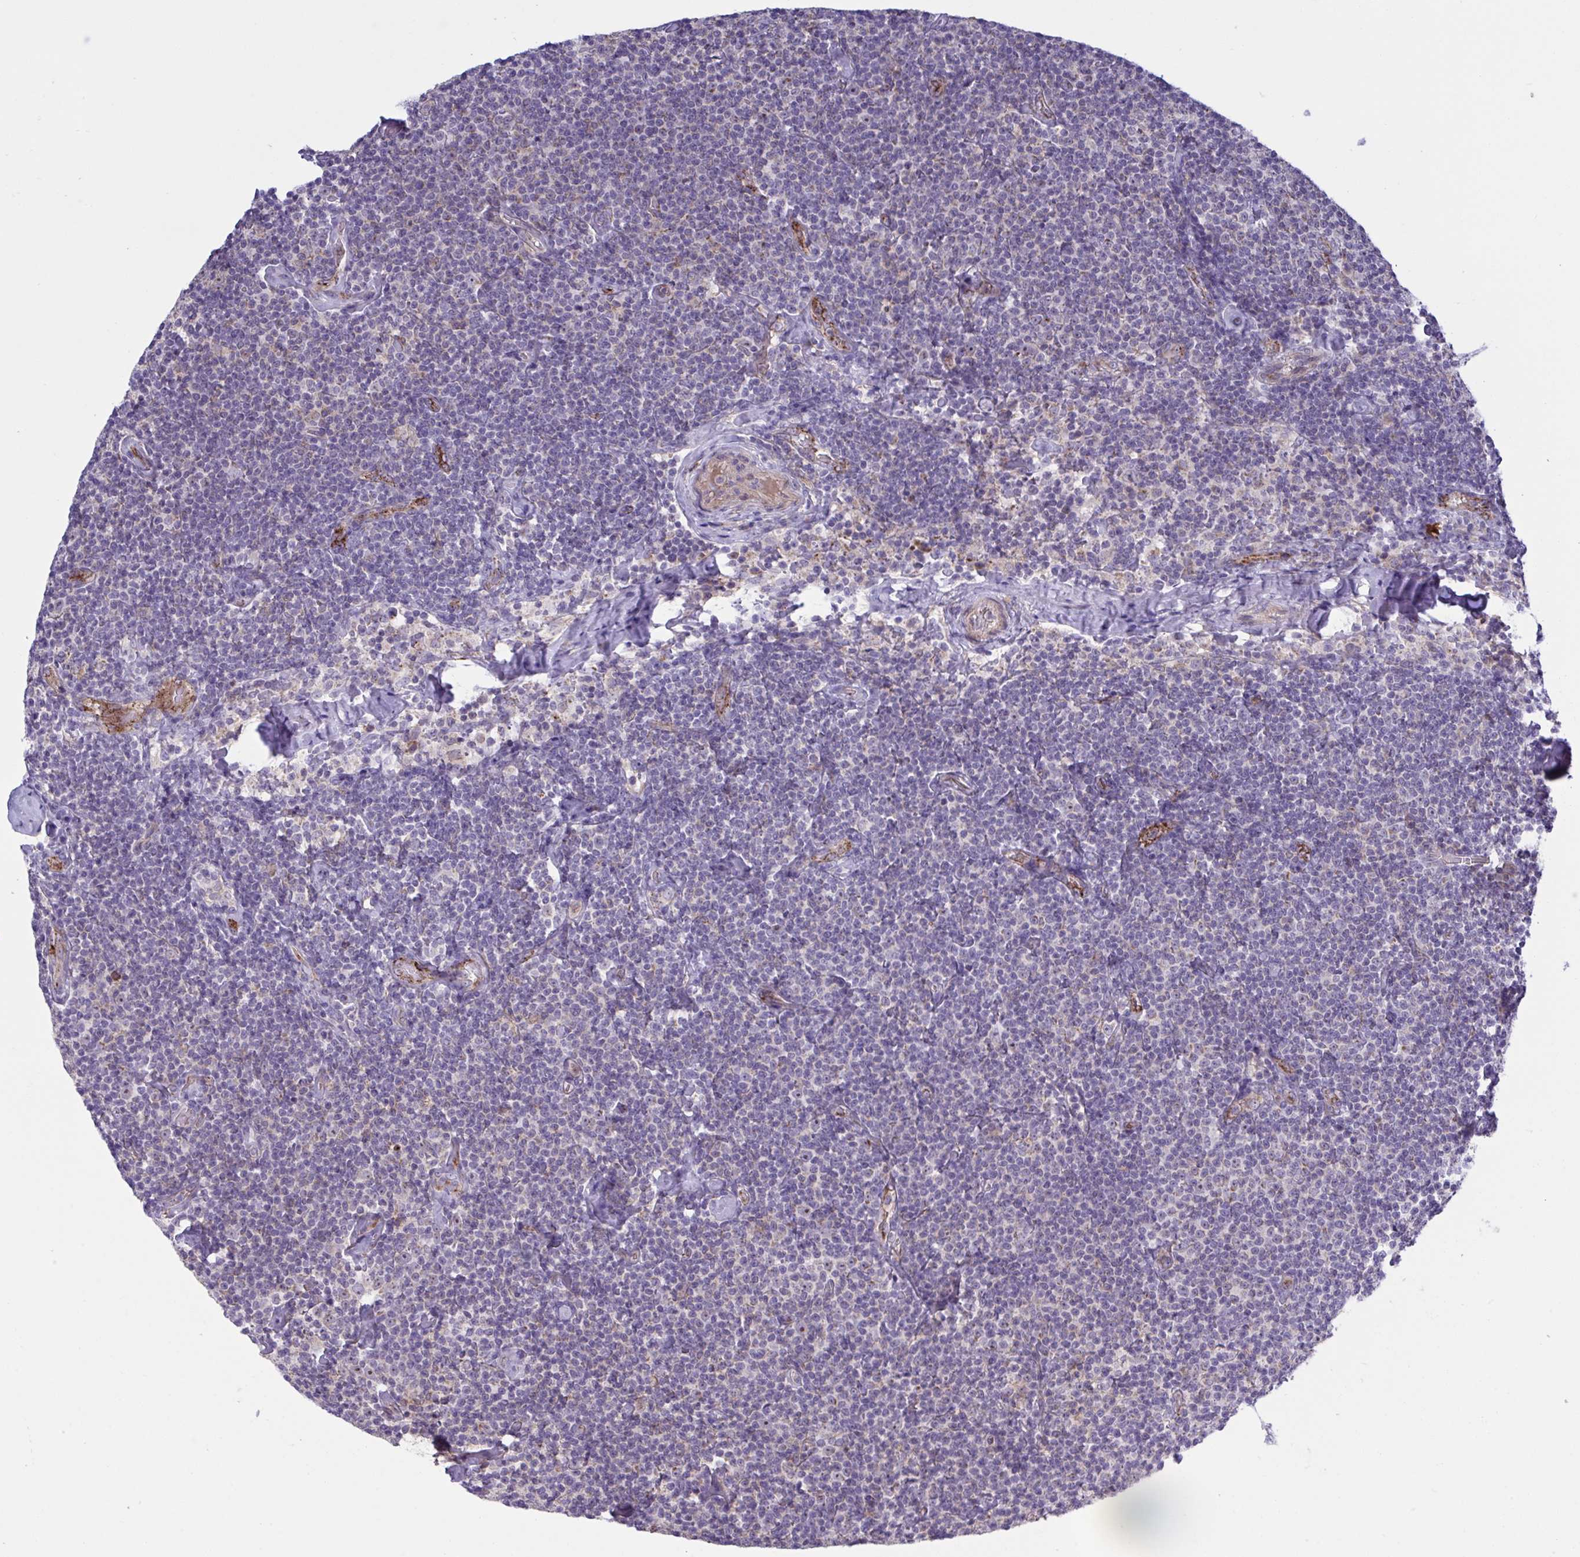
{"staining": {"intensity": "negative", "quantity": "none", "location": "none"}, "tissue": "lymphoma", "cell_type": "Tumor cells", "image_type": "cancer", "snomed": [{"axis": "morphology", "description": "Malignant lymphoma, non-Hodgkin's type, Low grade"}, {"axis": "topography", "description": "Lymph node"}], "caption": "The histopathology image demonstrates no staining of tumor cells in malignant lymphoma, non-Hodgkin's type (low-grade). (DAB (3,3'-diaminobenzidine) immunohistochemistry (IHC), high magnification).", "gene": "CD101", "patient": {"sex": "male", "age": 81}}